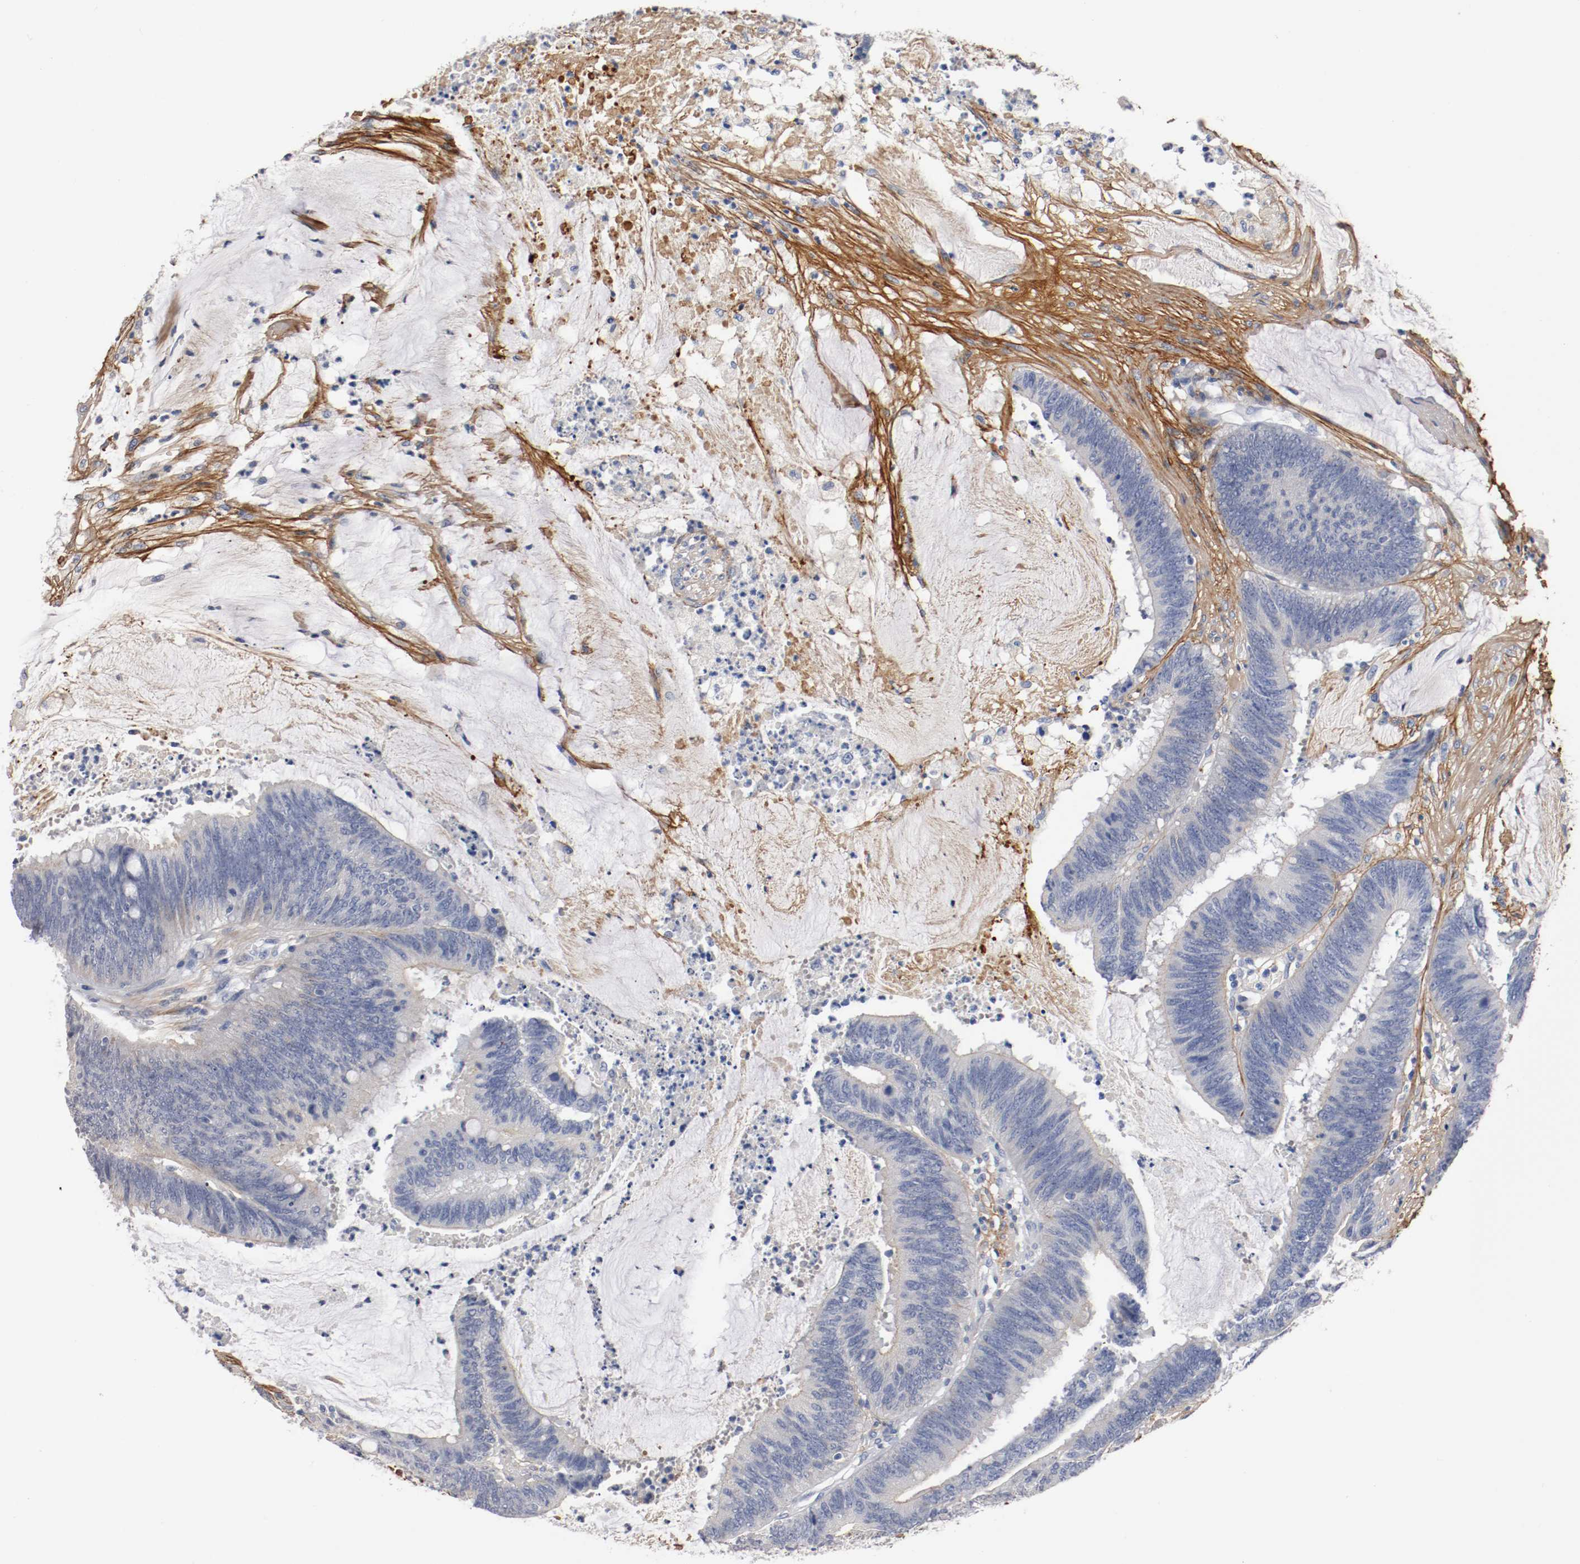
{"staining": {"intensity": "weak", "quantity": "<25%", "location": "cytoplasmic/membranous"}, "tissue": "colorectal cancer", "cell_type": "Tumor cells", "image_type": "cancer", "snomed": [{"axis": "morphology", "description": "Adenocarcinoma, NOS"}, {"axis": "topography", "description": "Rectum"}], "caption": "Colorectal adenocarcinoma was stained to show a protein in brown. There is no significant positivity in tumor cells.", "gene": "TNC", "patient": {"sex": "female", "age": 66}}